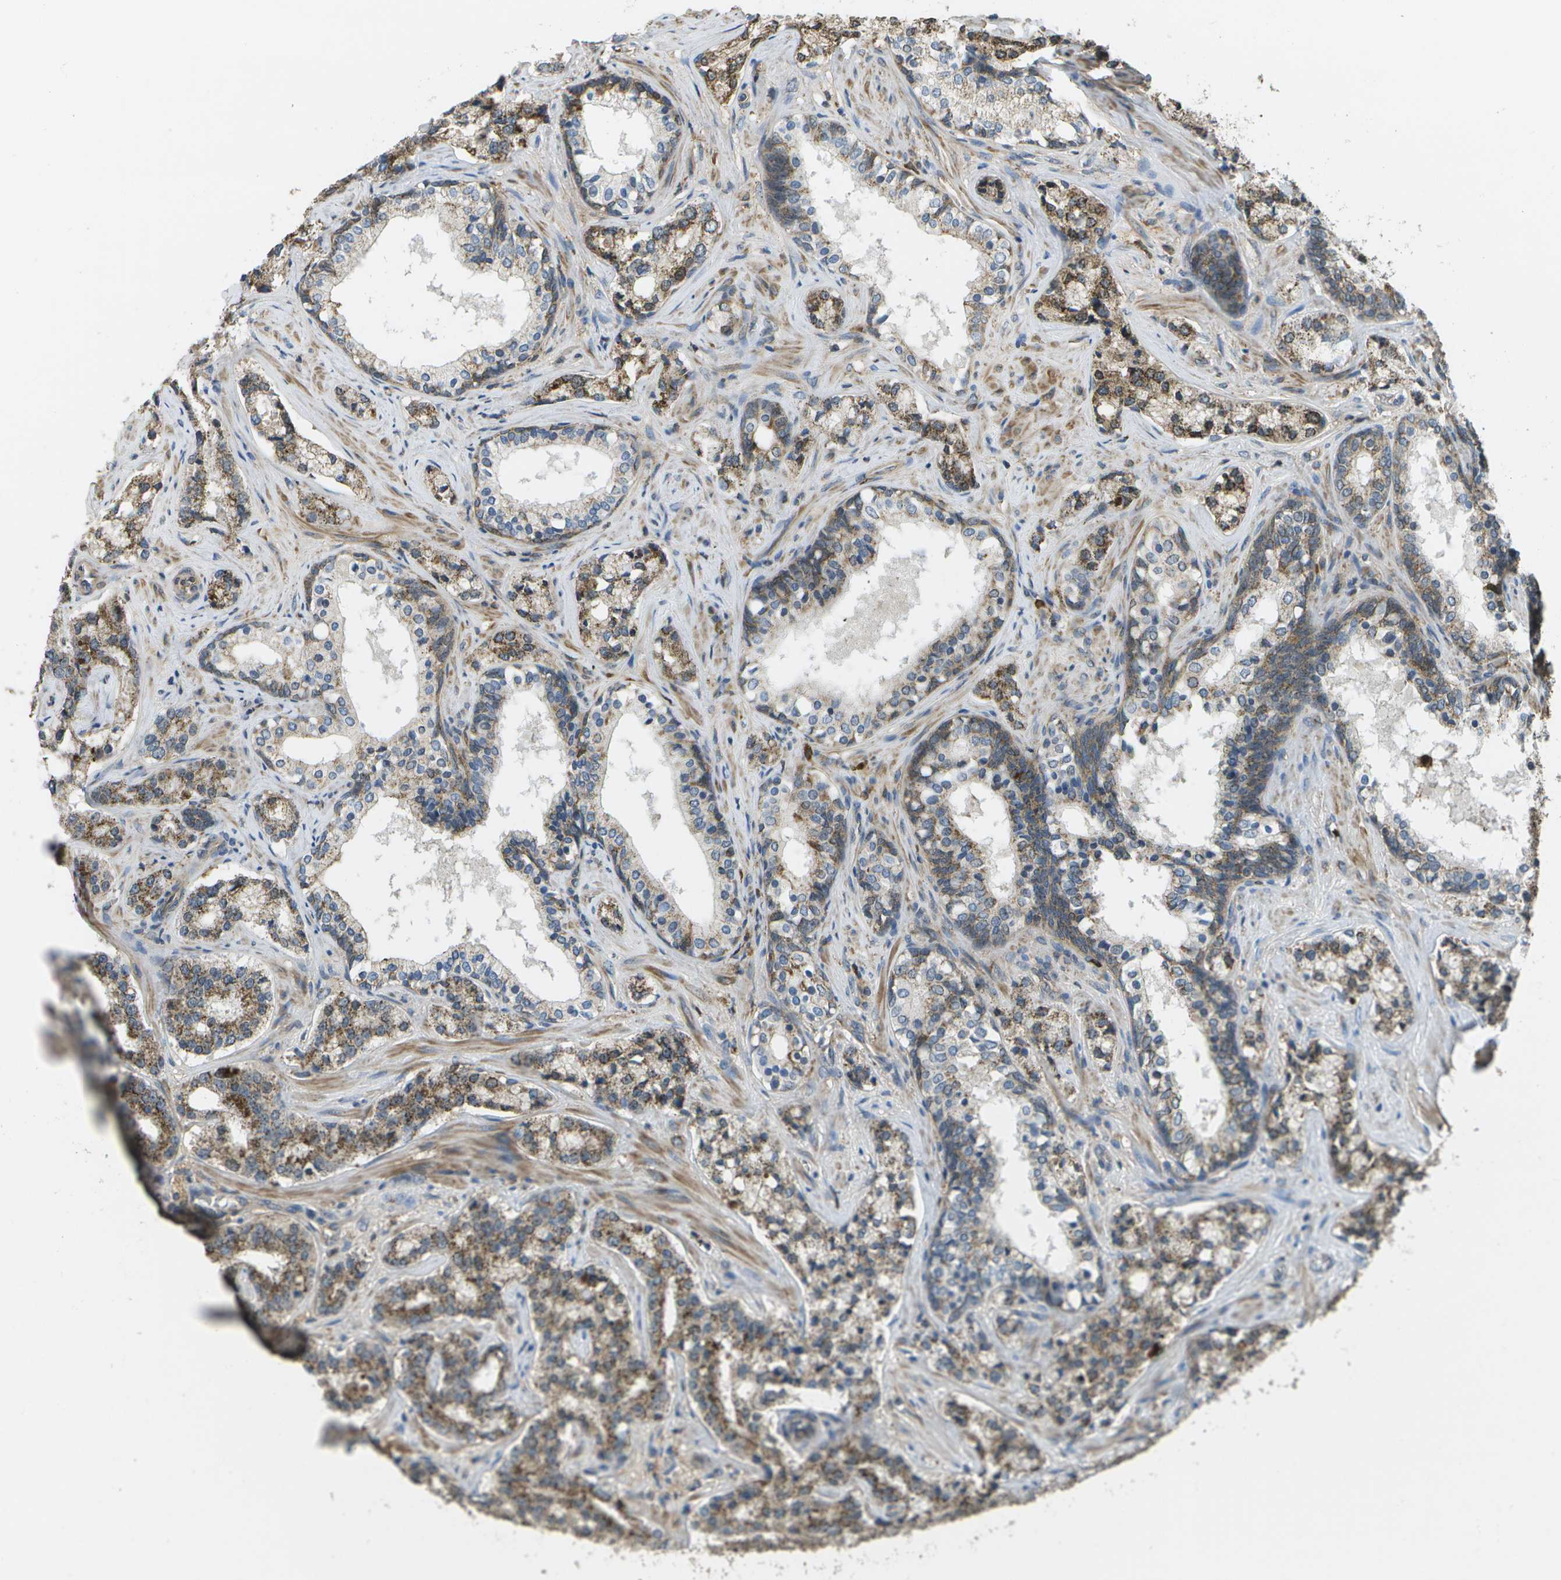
{"staining": {"intensity": "moderate", "quantity": ">75%", "location": "cytoplasmic/membranous"}, "tissue": "prostate cancer", "cell_type": "Tumor cells", "image_type": "cancer", "snomed": [{"axis": "morphology", "description": "Adenocarcinoma, High grade"}, {"axis": "topography", "description": "Prostate"}], "caption": "Prostate cancer (high-grade adenocarcinoma) tissue demonstrates moderate cytoplasmic/membranous staining in approximately >75% of tumor cells, visualized by immunohistochemistry.", "gene": "CACHD1", "patient": {"sex": "male", "age": 60}}